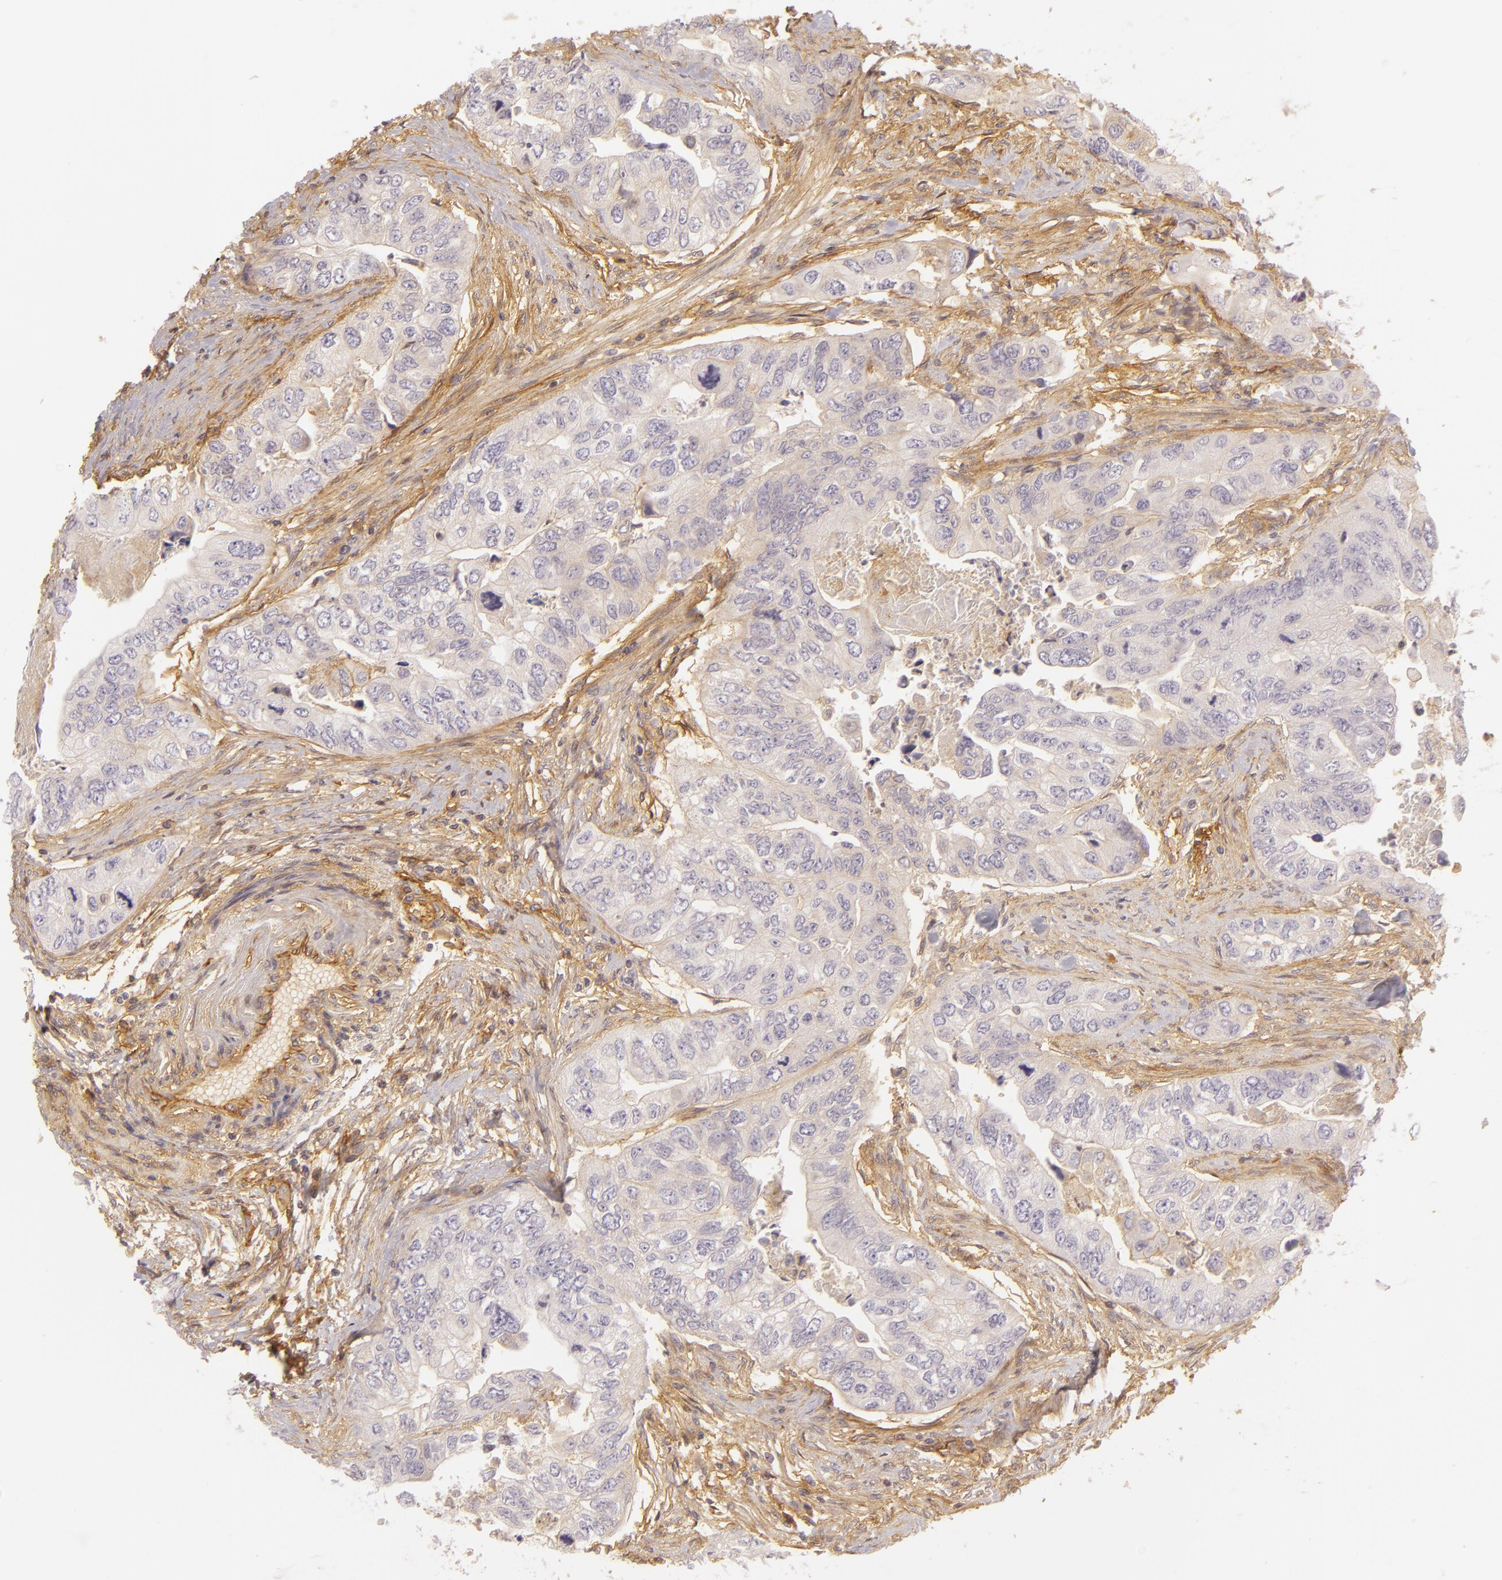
{"staining": {"intensity": "negative", "quantity": "none", "location": "none"}, "tissue": "colorectal cancer", "cell_type": "Tumor cells", "image_type": "cancer", "snomed": [{"axis": "morphology", "description": "Adenocarcinoma, NOS"}, {"axis": "topography", "description": "Colon"}], "caption": "Colorectal cancer stained for a protein using immunohistochemistry (IHC) exhibits no positivity tumor cells.", "gene": "CD59", "patient": {"sex": "female", "age": 11}}